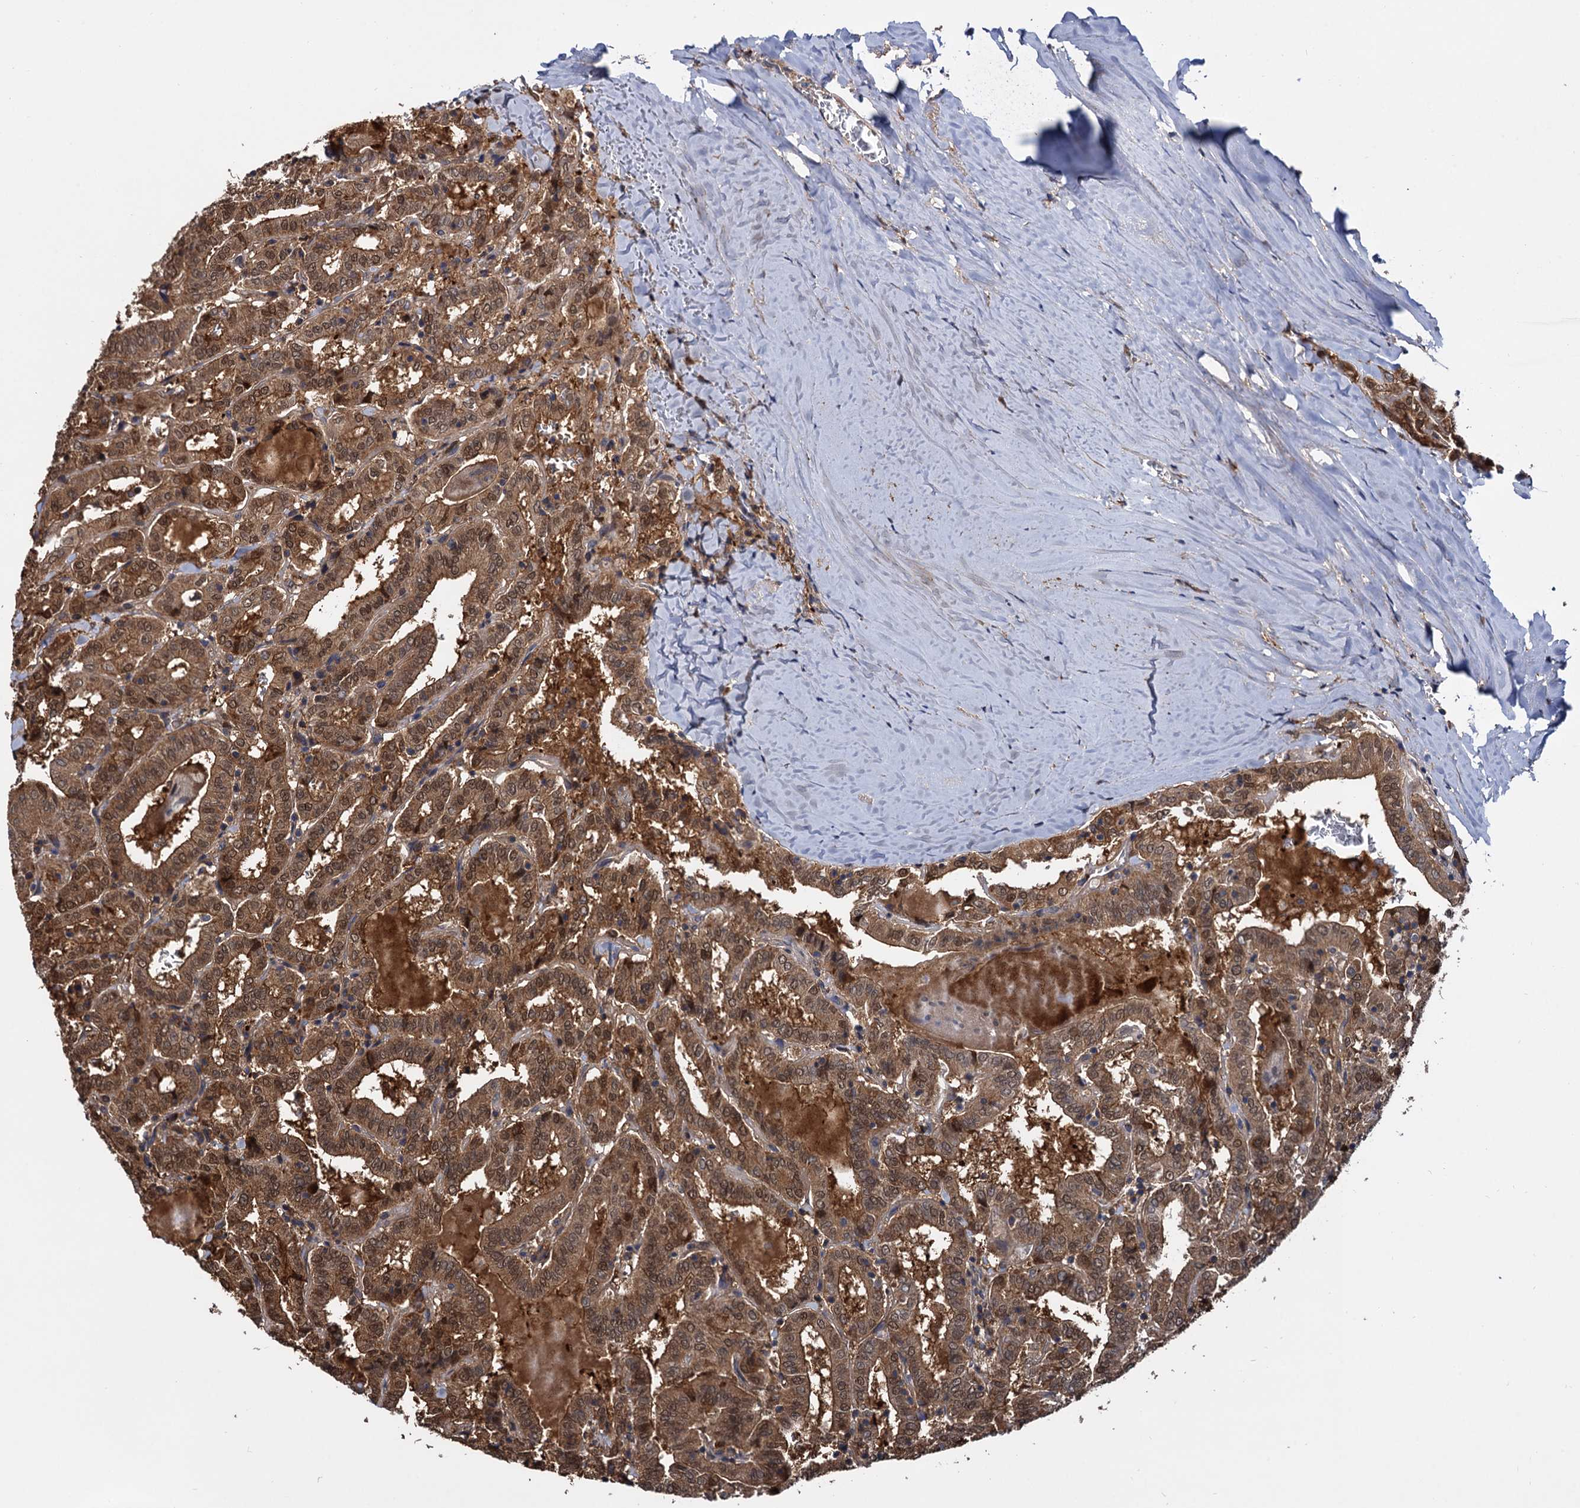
{"staining": {"intensity": "moderate", "quantity": ">75%", "location": "cytoplasmic/membranous,nuclear"}, "tissue": "thyroid cancer", "cell_type": "Tumor cells", "image_type": "cancer", "snomed": [{"axis": "morphology", "description": "Papillary adenocarcinoma, NOS"}, {"axis": "topography", "description": "Thyroid gland"}], "caption": "Immunohistochemistry micrograph of human thyroid cancer stained for a protein (brown), which displays medium levels of moderate cytoplasmic/membranous and nuclear expression in approximately >75% of tumor cells.", "gene": "SELENOP", "patient": {"sex": "female", "age": 72}}